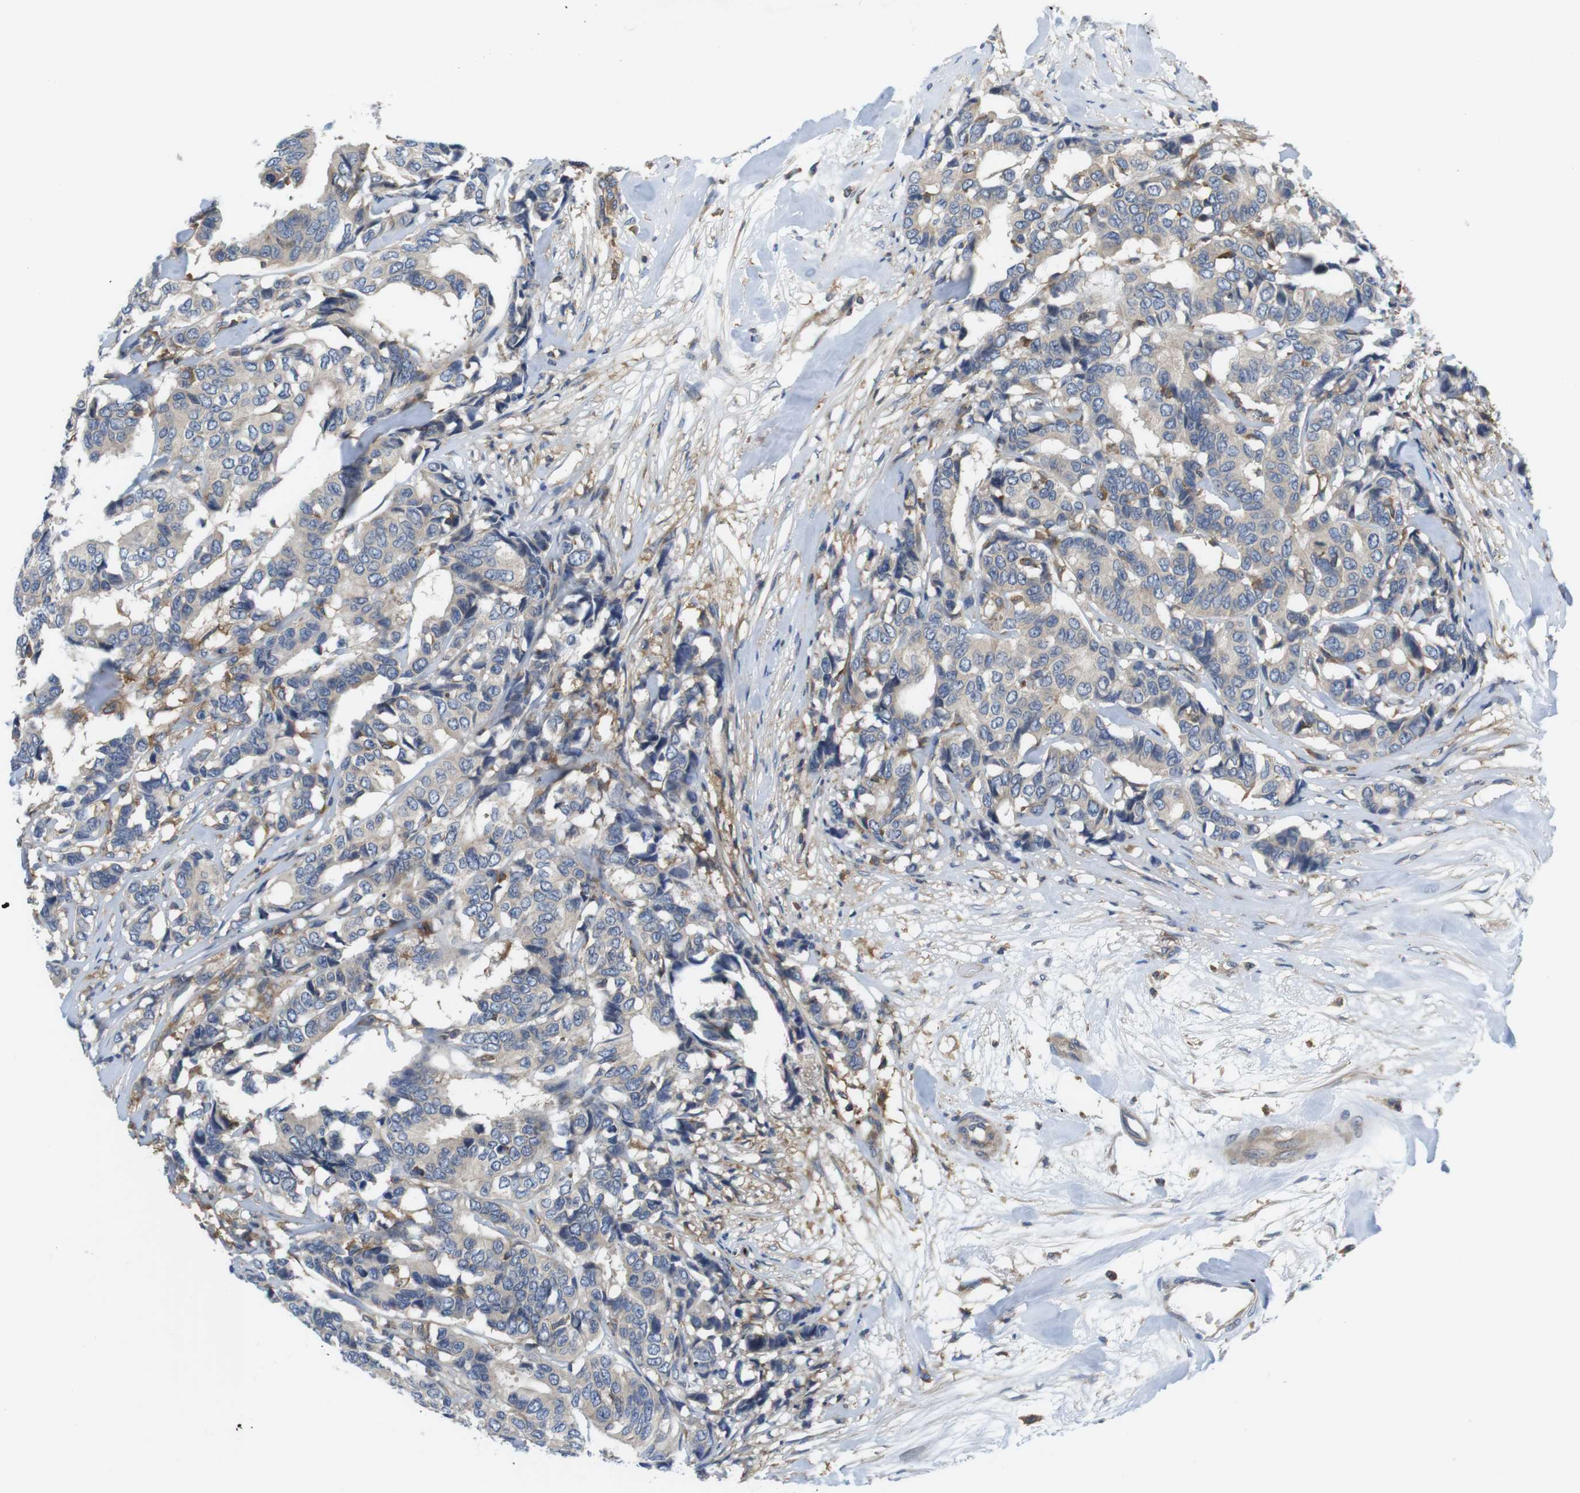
{"staining": {"intensity": "negative", "quantity": "none", "location": "none"}, "tissue": "breast cancer", "cell_type": "Tumor cells", "image_type": "cancer", "snomed": [{"axis": "morphology", "description": "Duct carcinoma"}, {"axis": "topography", "description": "Breast"}], "caption": "Breast cancer was stained to show a protein in brown. There is no significant staining in tumor cells.", "gene": "HERPUD2", "patient": {"sex": "female", "age": 87}}